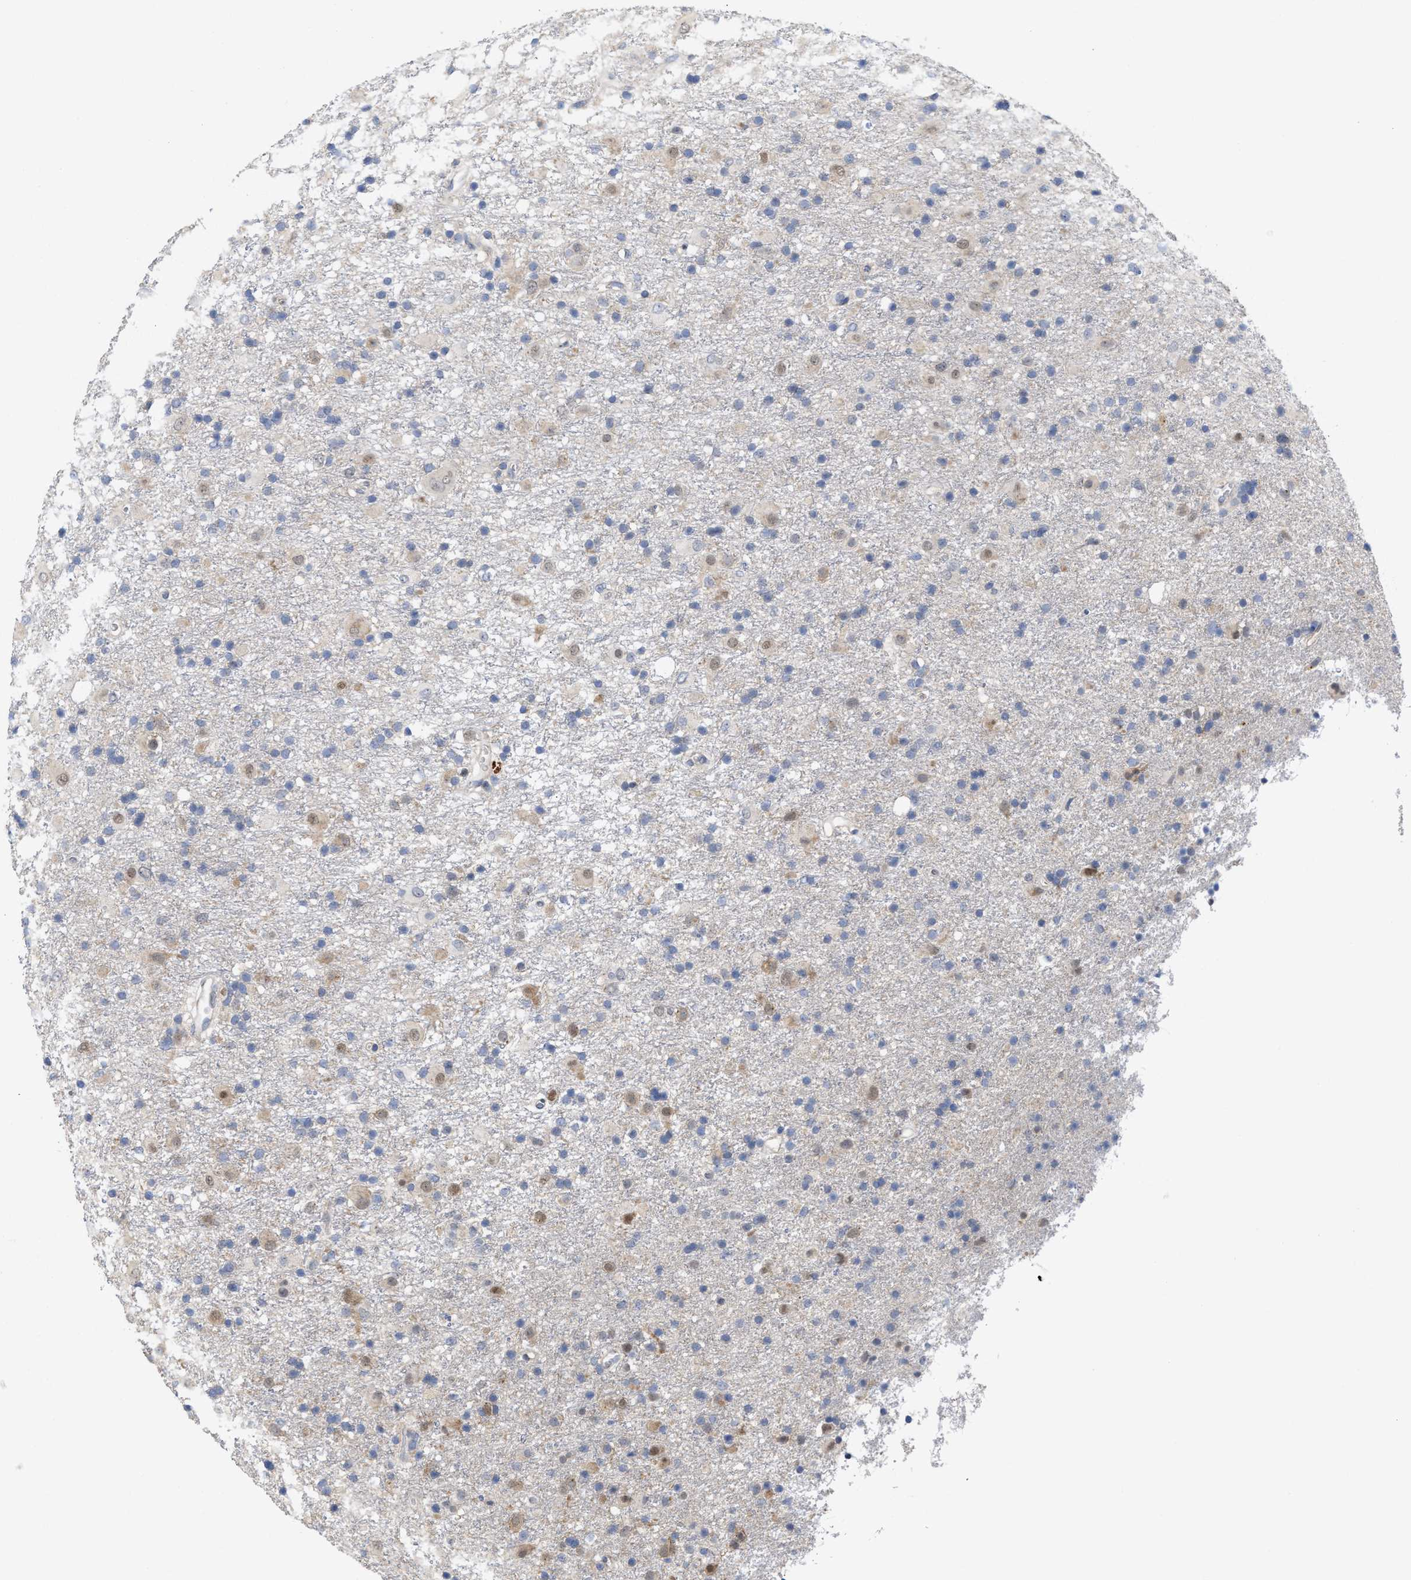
{"staining": {"intensity": "weak", "quantity": "<25%", "location": "cytoplasmic/membranous,nuclear"}, "tissue": "glioma", "cell_type": "Tumor cells", "image_type": "cancer", "snomed": [{"axis": "morphology", "description": "Glioma, malignant, Low grade"}, {"axis": "topography", "description": "Brain"}], "caption": "An immunohistochemistry micrograph of malignant glioma (low-grade) is shown. There is no staining in tumor cells of malignant glioma (low-grade). Brightfield microscopy of immunohistochemistry stained with DAB (brown) and hematoxylin (blue), captured at high magnification.", "gene": "BBLN", "patient": {"sex": "male", "age": 65}}